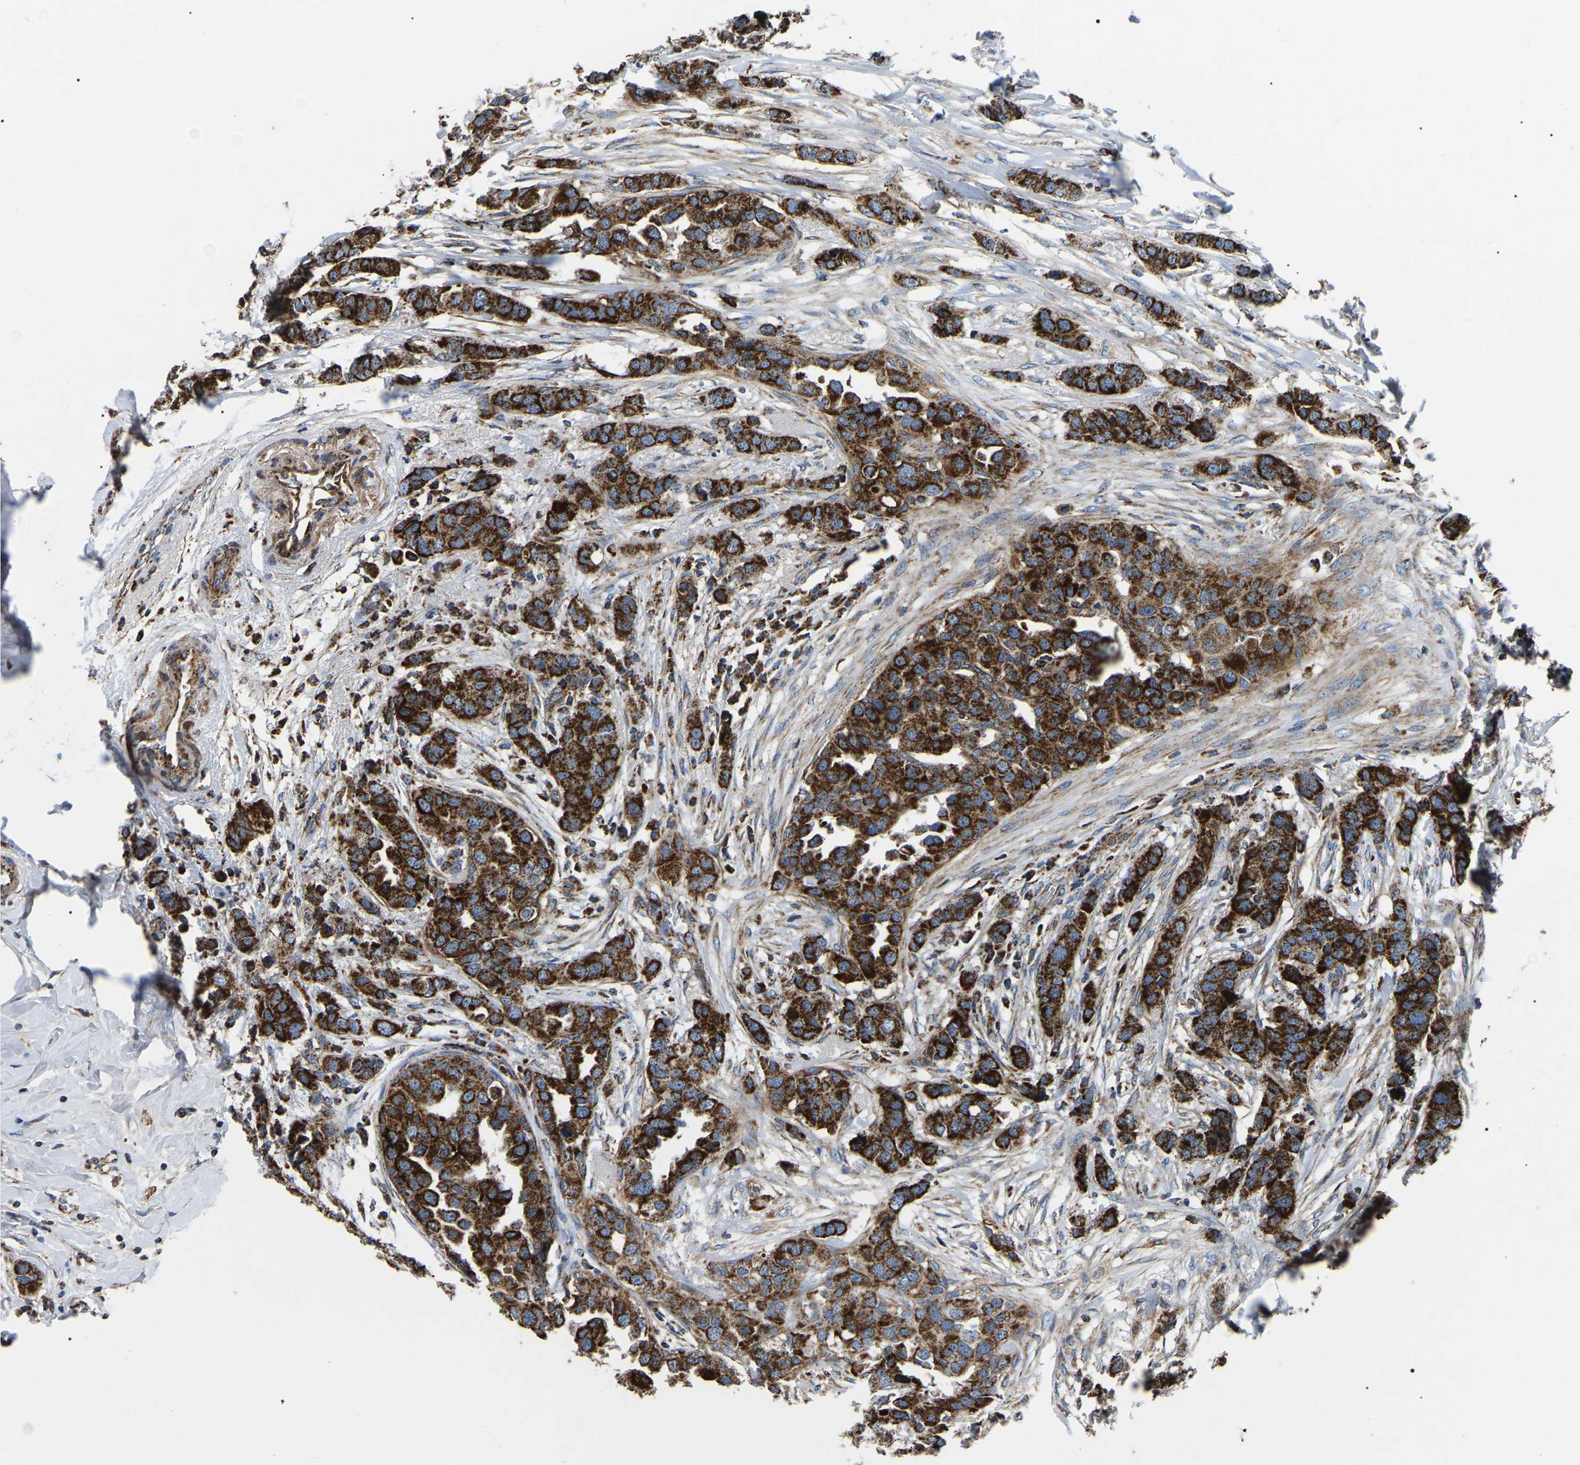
{"staining": {"intensity": "strong", "quantity": ">75%", "location": "cytoplasmic/membranous"}, "tissue": "breast cancer", "cell_type": "Tumor cells", "image_type": "cancer", "snomed": [{"axis": "morphology", "description": "Duct carcinoma"}, {"axis": "topography", "description": "Breast"}], "caption": "IHC histopathology image of neoplastic tissue: human breast cancer (intraductal carcinoma) stained using IHC displays high levels of strong protein expression localized specifically in the cytoplasmic/membranous of tumor cells, appearing as a cytoplasmic/membranous brown color.", "gene": "PPM1E", "patient": {"sex": "female", "age": 50}}